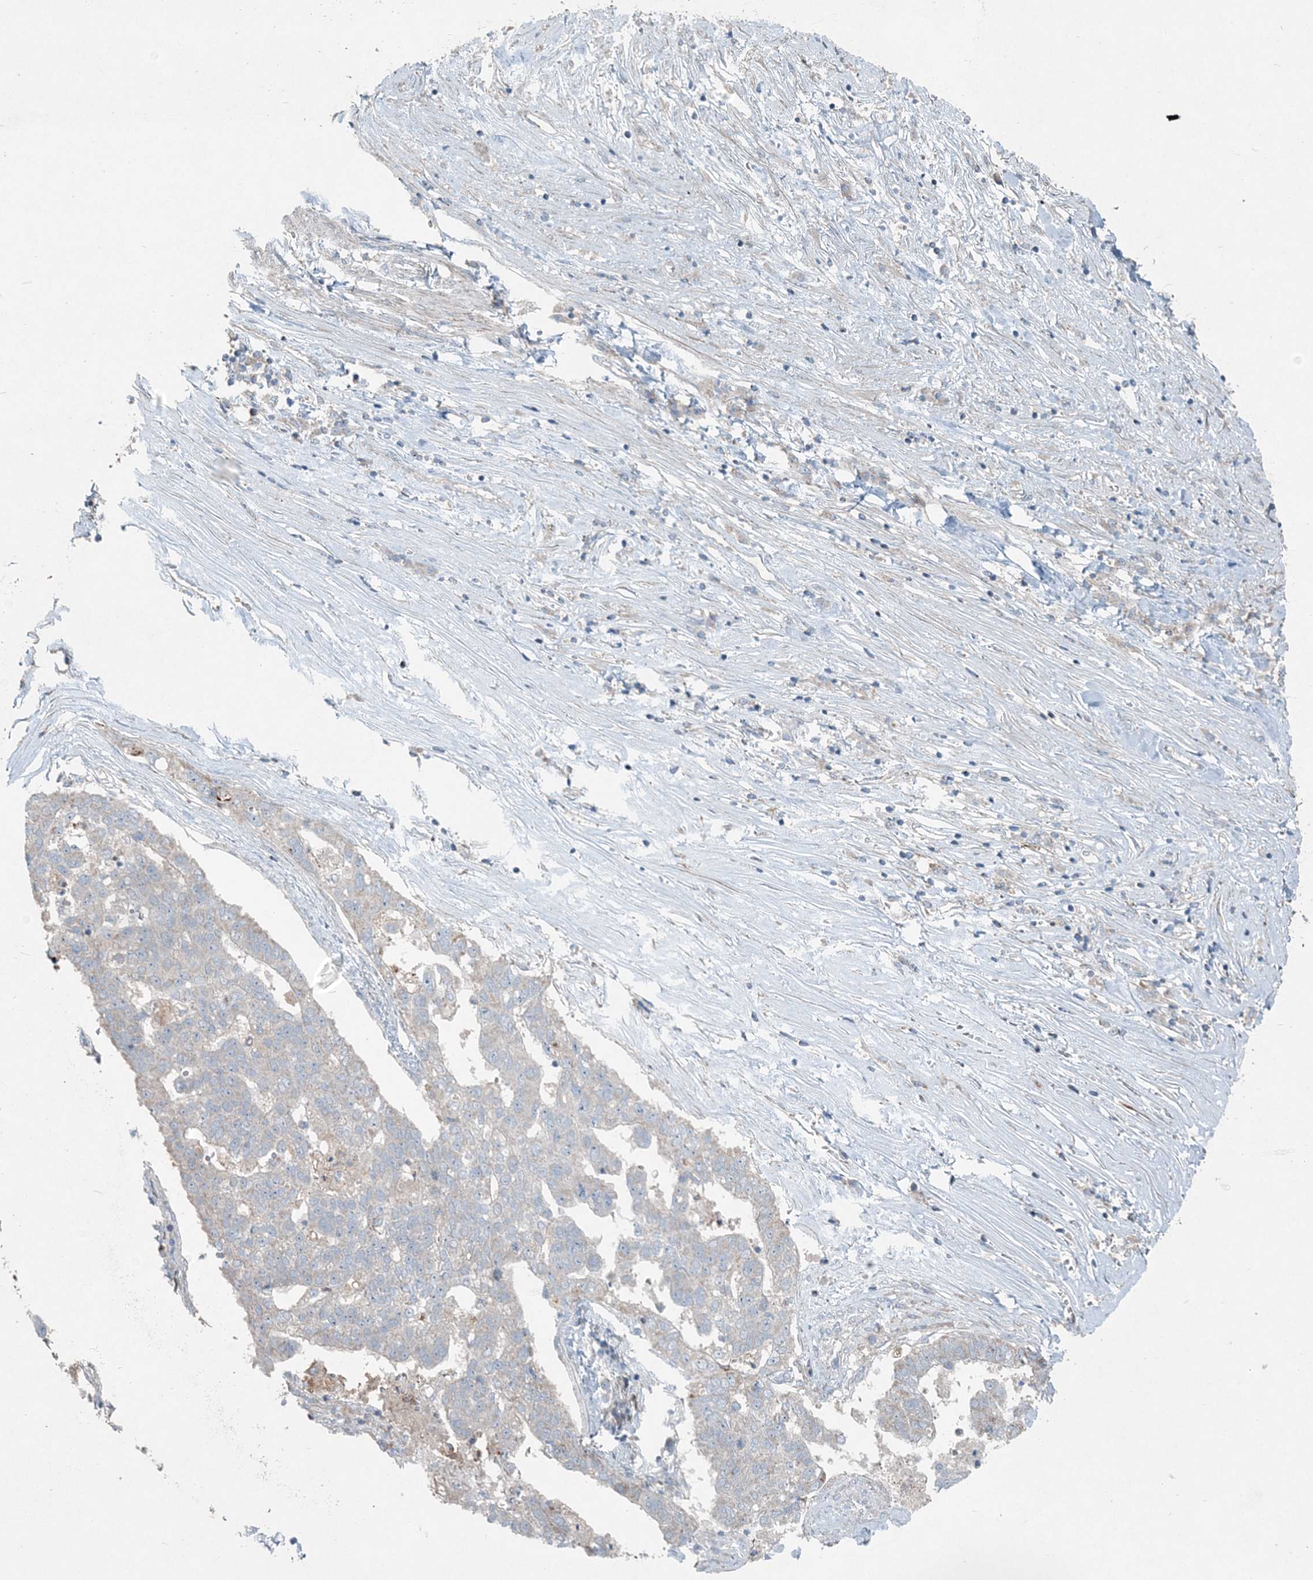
{"staining": {"intensity": "negative", "quantity": "none", "location": "none"}, "tissue": "pancreatic cancer", "cell_type": "Tumor cells", "image_type": "cancer", "snomed": [{"axis": "morphology", "description": "Adenocarcinoma, NOS"}, {"axis": "topography", "description": "Pancreas"}], "caption": "Photomicrograph shows no protein expression in tumor cells of pancreatic adenocarcinoma tissue.", "gene": "INTU", "patient": {"sex": "female", "age": 61}}